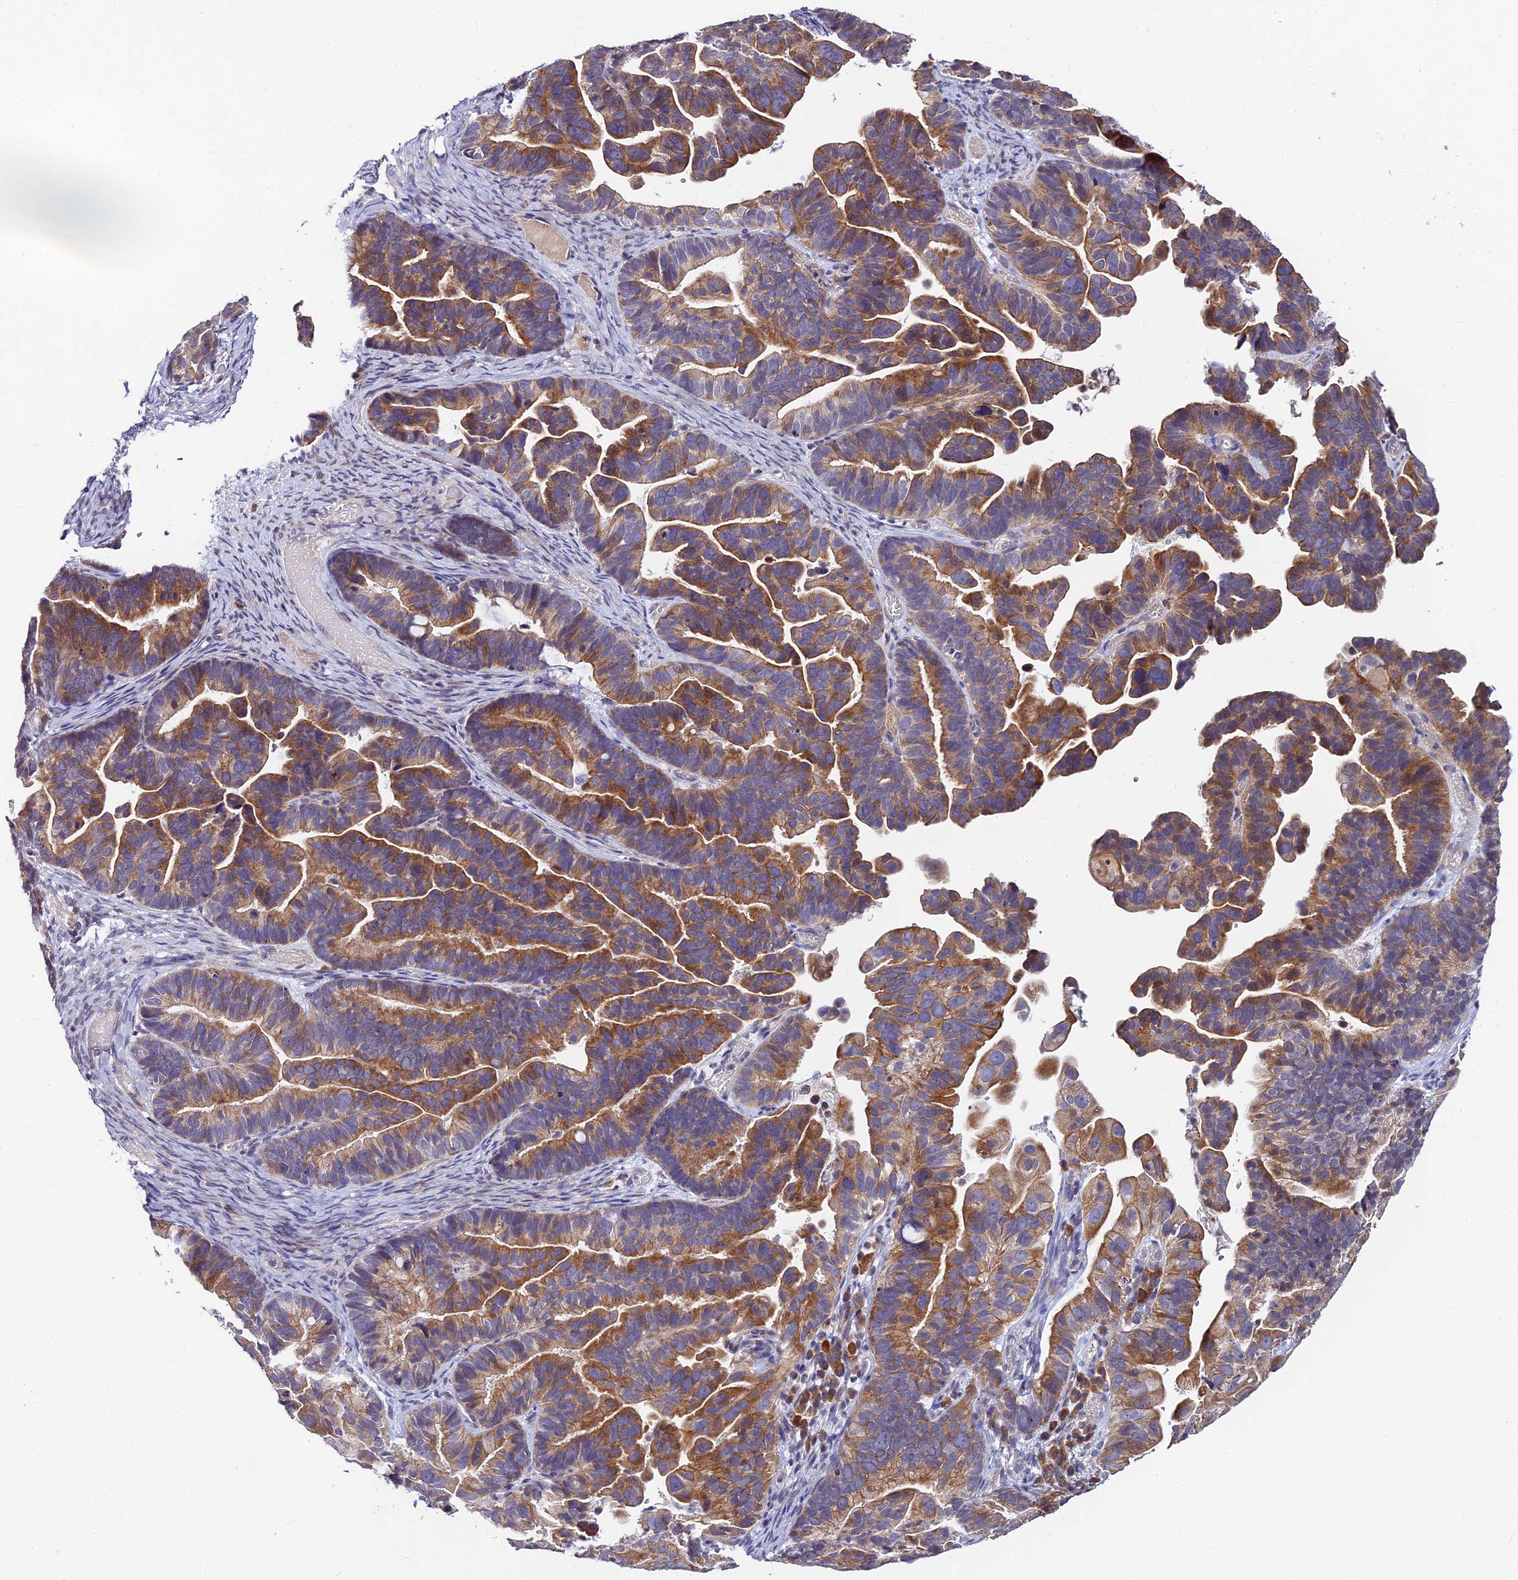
{"staining": {"intensity": "moderate", "quantity": ">75%", "location": "cytoplasmic/membranous"}, "tissue": "ovarian cancer", "cell_type": "Tumor cells", "image_type": "cancer", "snomed": [{"axis": "morphology", "description": "Cystadenocarcinoma, serous, NOS"}, {"axis": "topography", "description": "Ovary"}], "caption": "Immunohistochemistry image of human ovarian cancer (serous cystadenocarcinoma) stained for a protein (brown), which demonstrates medium levels of moderate cytoplasmic/membranous positivity in approximately >75% of tumor cells.", "gene": "CDNF", "patient": {"sex": "female", "age": 56}}